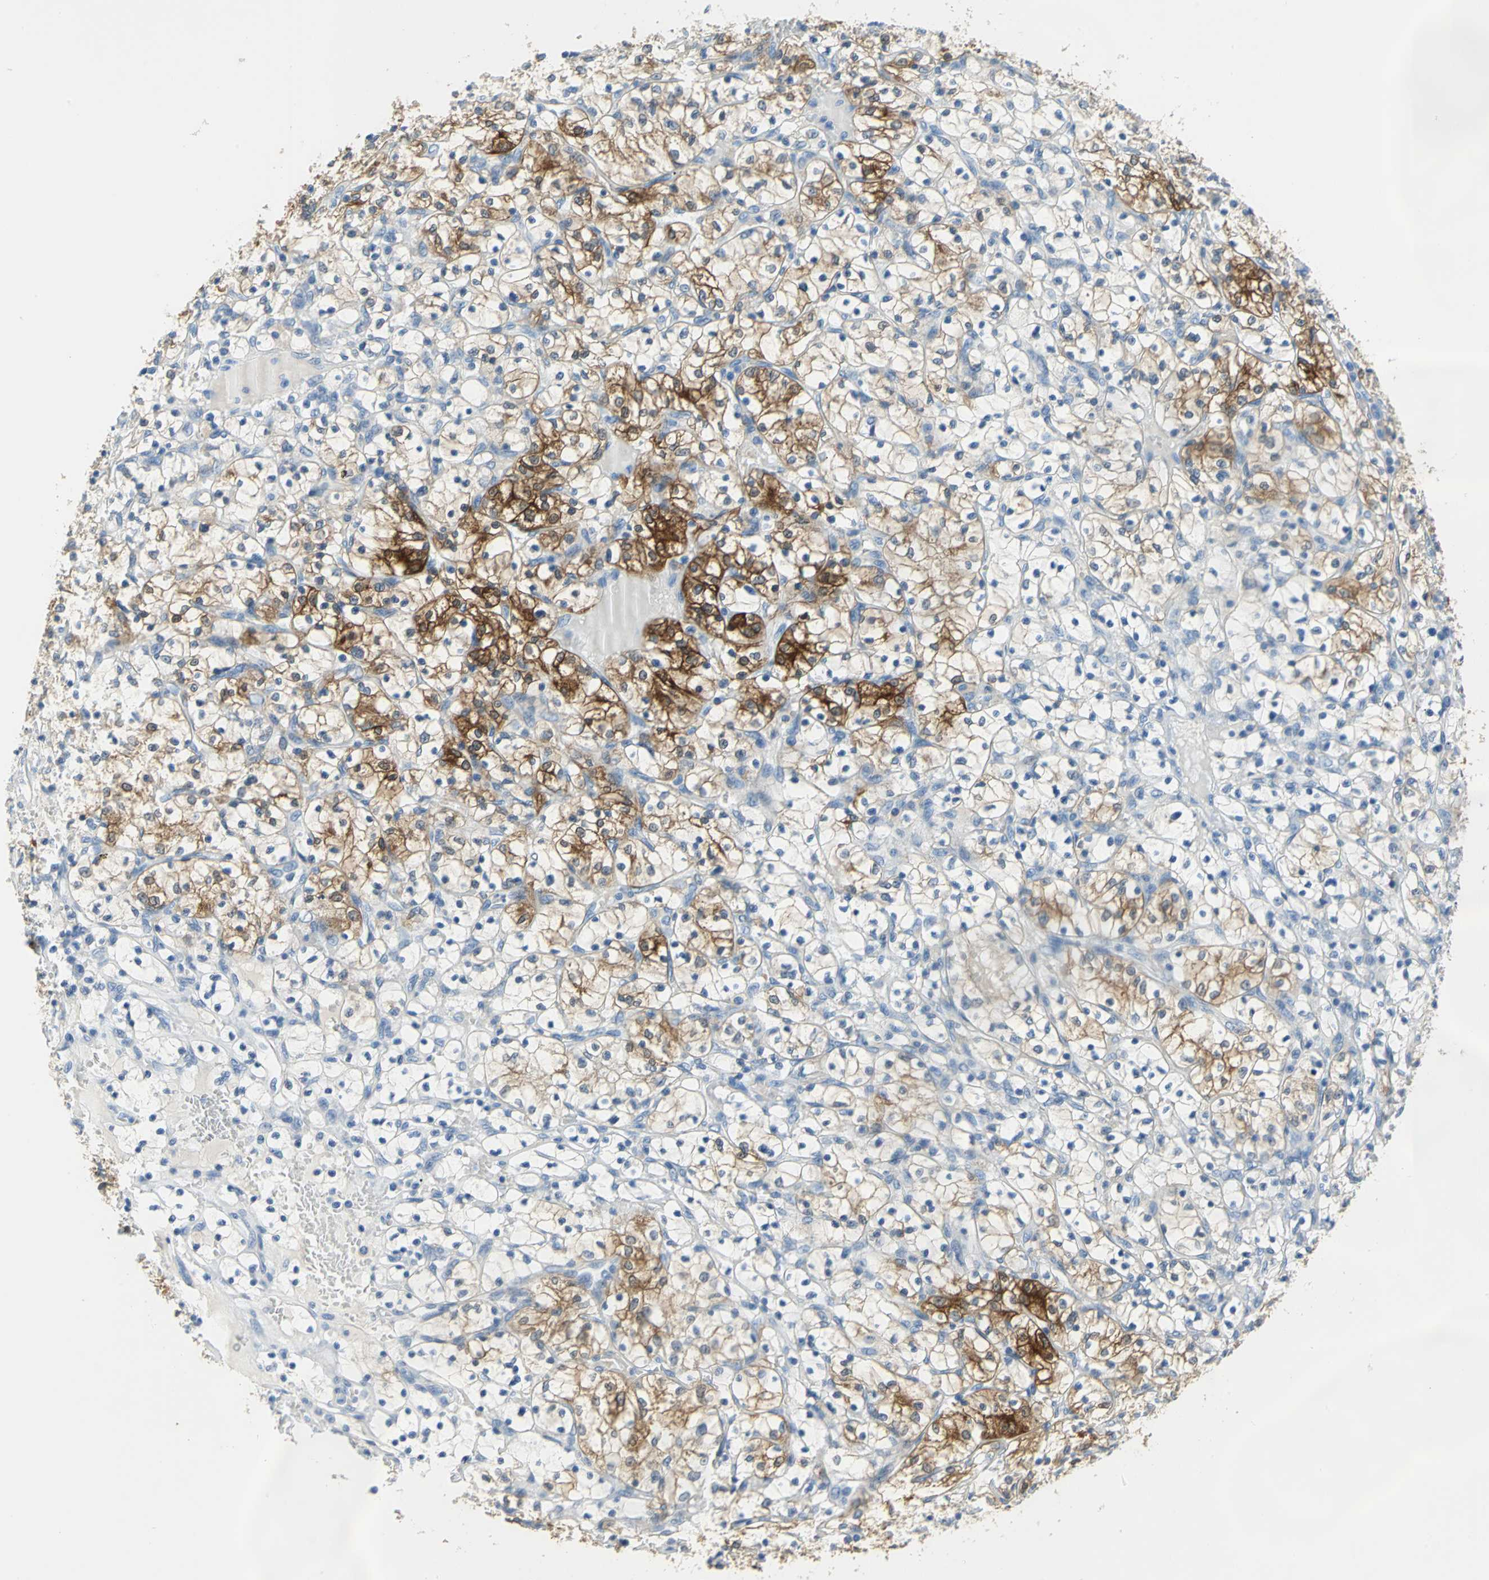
{"staining": {"intensity": "strong", "quantity": "<25%", "location": "cytoplasmic/membranous"}, "tissue": "renal cancer", "cell_type": "Tumor cells", "image_type": "cancer", "snomed": [{"axis": "morphology", "description": "Adenocarcinoma, NOS"}, {"axis": "topography", "description": "Kidney"}], "caption": "An IHC photomicrograph of tumor tissue is shown. Protein staining in brown shows strong cytoplasmic/membranous positivity in renal cancer (adenocarcinoma) within tumor cells.", "gene": "PKLR", "patient": {"sex": "female", "age": 69}}